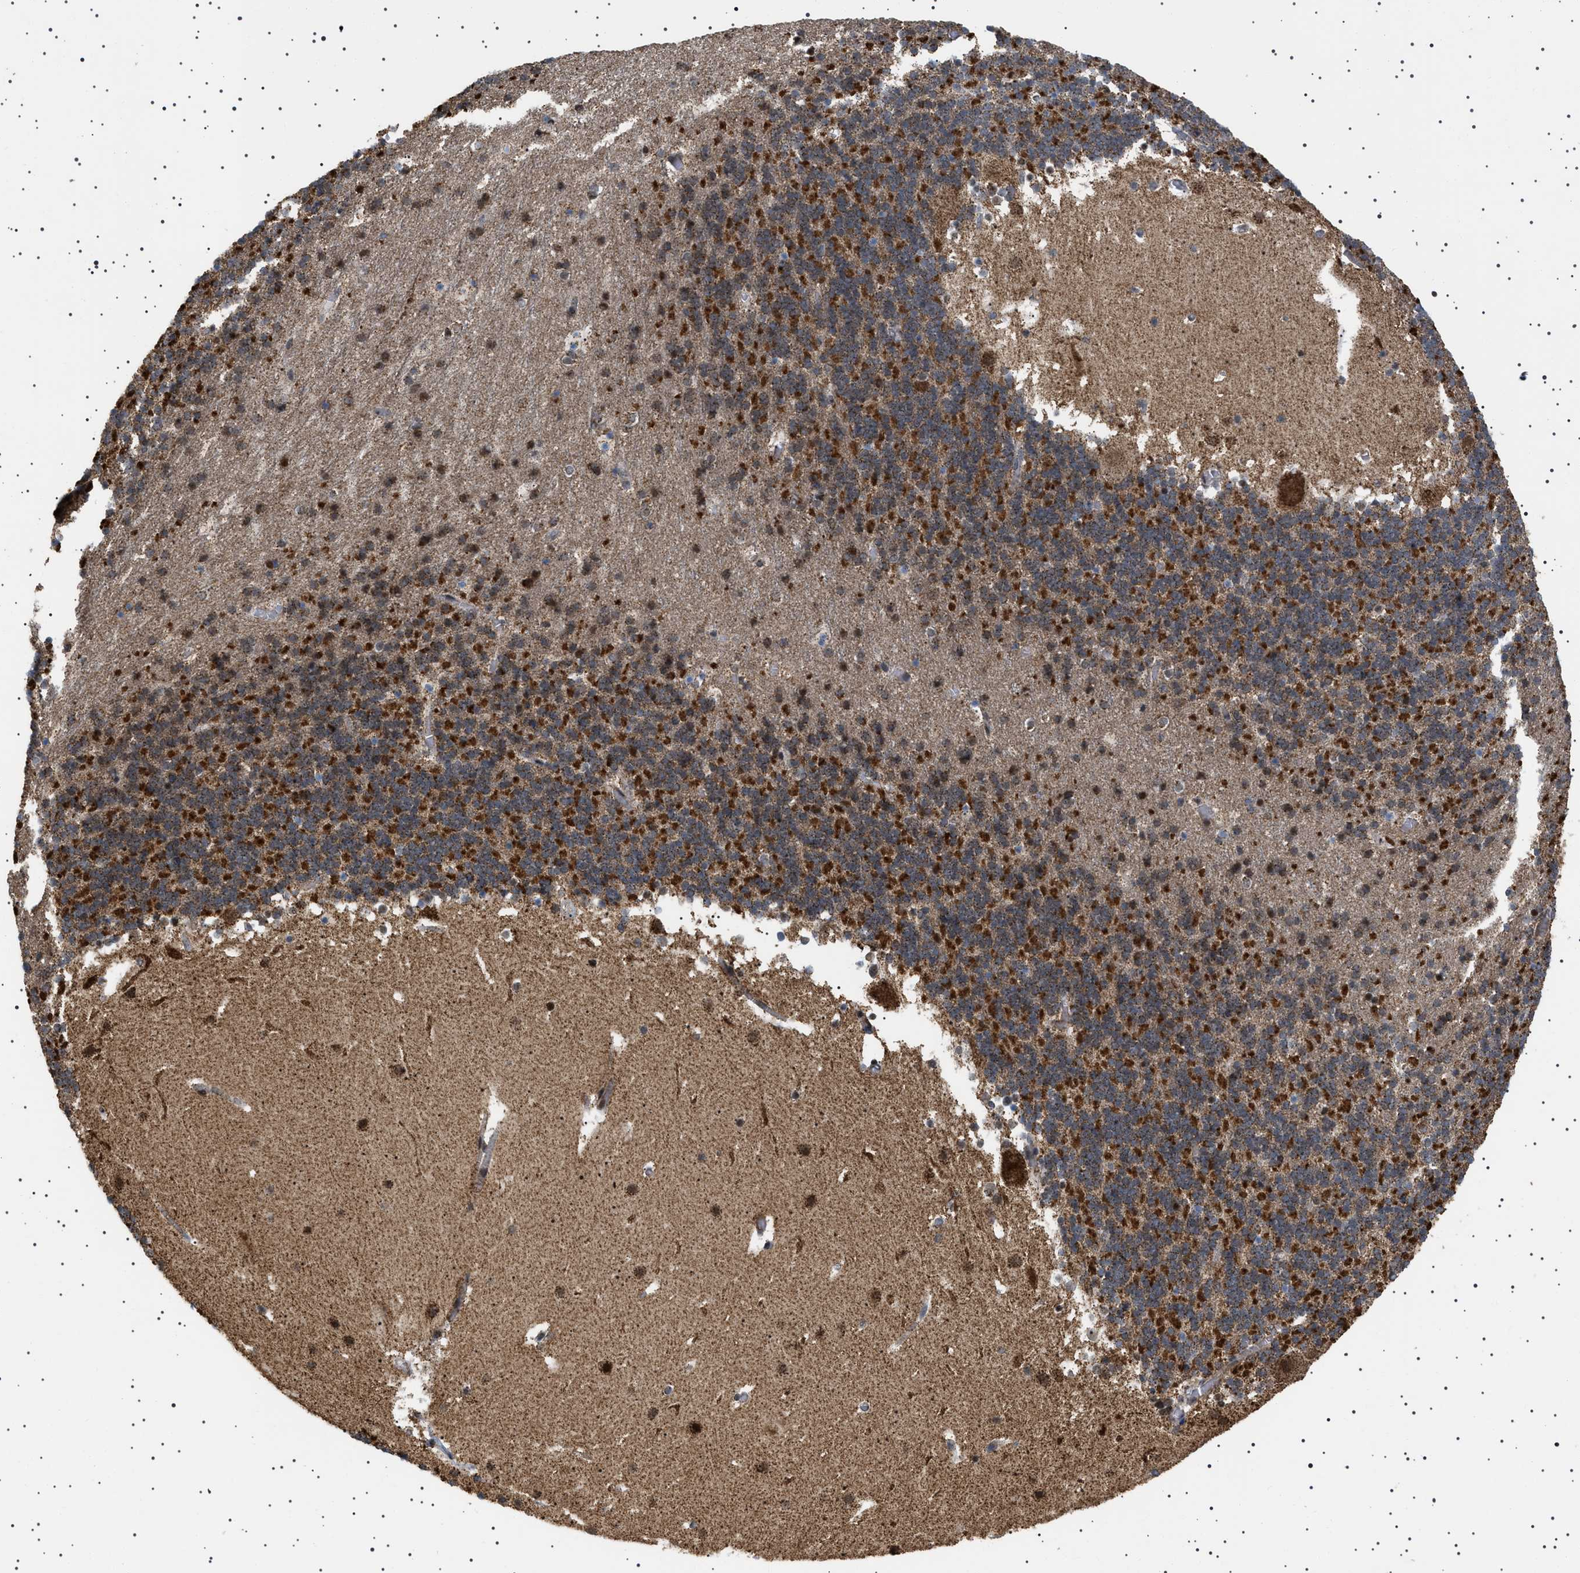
{"staining": {"intensity": "strong", "quantity": "25%-75%", "location": "cytoplasmic/membranous"}, "tissue": "cerebellum", "cell_type": "Cells in granular layer", "image_type": "normal", "snomed": [{"axis": "morphology", "description": "Normal tissue, NOS"}, {"axis": "topography", "description": "Cerebellum"}], "caption": "Protein expression analysis of unremarkable human cerebellum reveals strong cytoplasmic/membranous expression in approximately 25%-75% of cells in granular layer. The staining was performed using DAB, with brown indicating positive protein expression. Nuclei are stained blue with hematoxylin.", "gene": "MELK", "patient": {"sex": "male", "age": 45}}